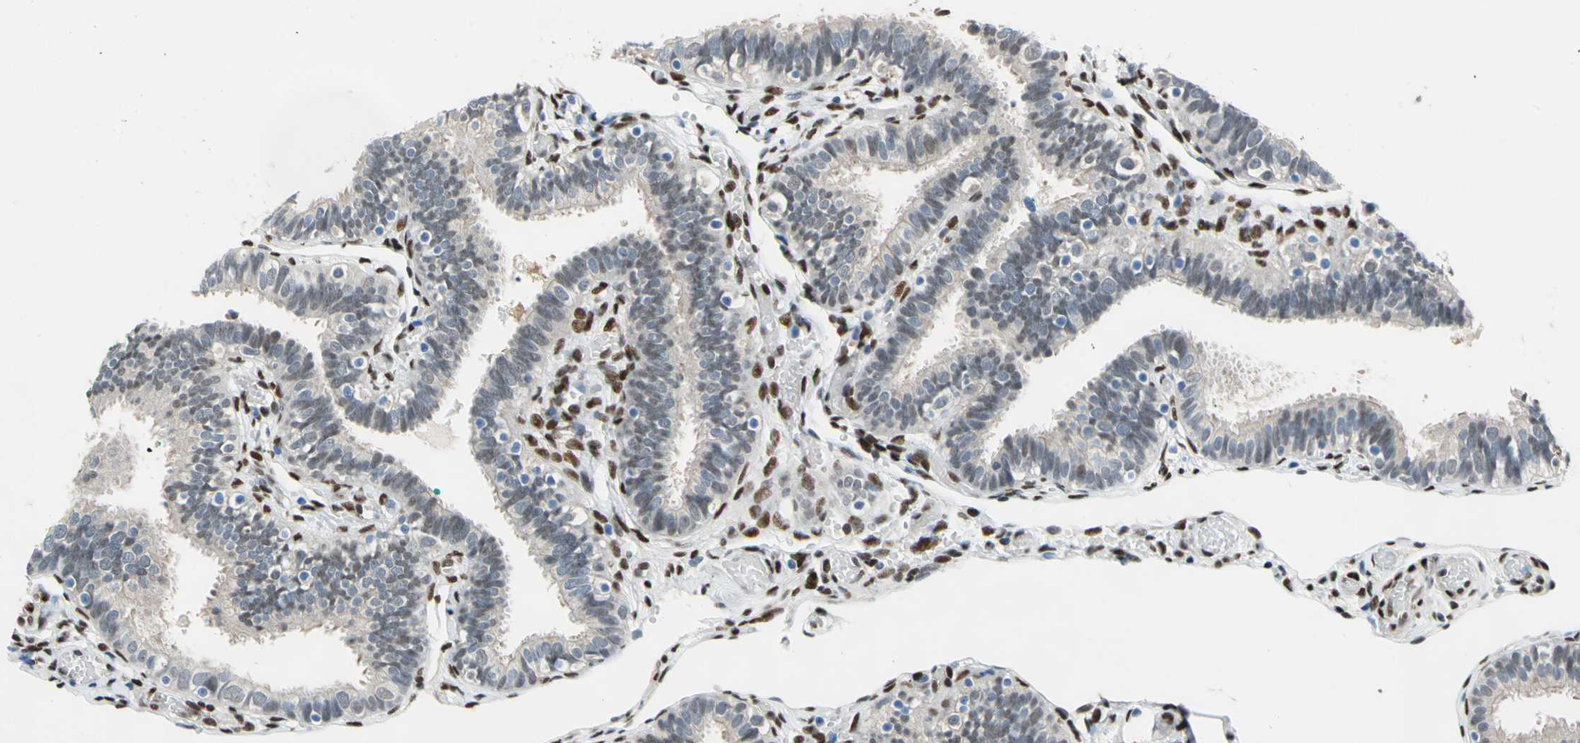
{"staining": {"intensity": "weak", "quantity": "25%-75%", "location": "cytoplasmic/membranous,nuclear"}, "tissue": "fallopian tube", "cell_type": "Glandular cells", "image_type": "normal", "snomed": [{"axis": "morphology", "description": "Normal tissue, NOS"}, {"axis": "topography", "description": "Fallopian tube"}], "caption": "Fallopian tube stained for a protein (brown) shows weak cytoplasmic/membranous,nuclear positive positivity in approximately 25%-75% of glandular cells.", "gene": "RBFOX2", "patient": {"sex": "female", "age": 46}}